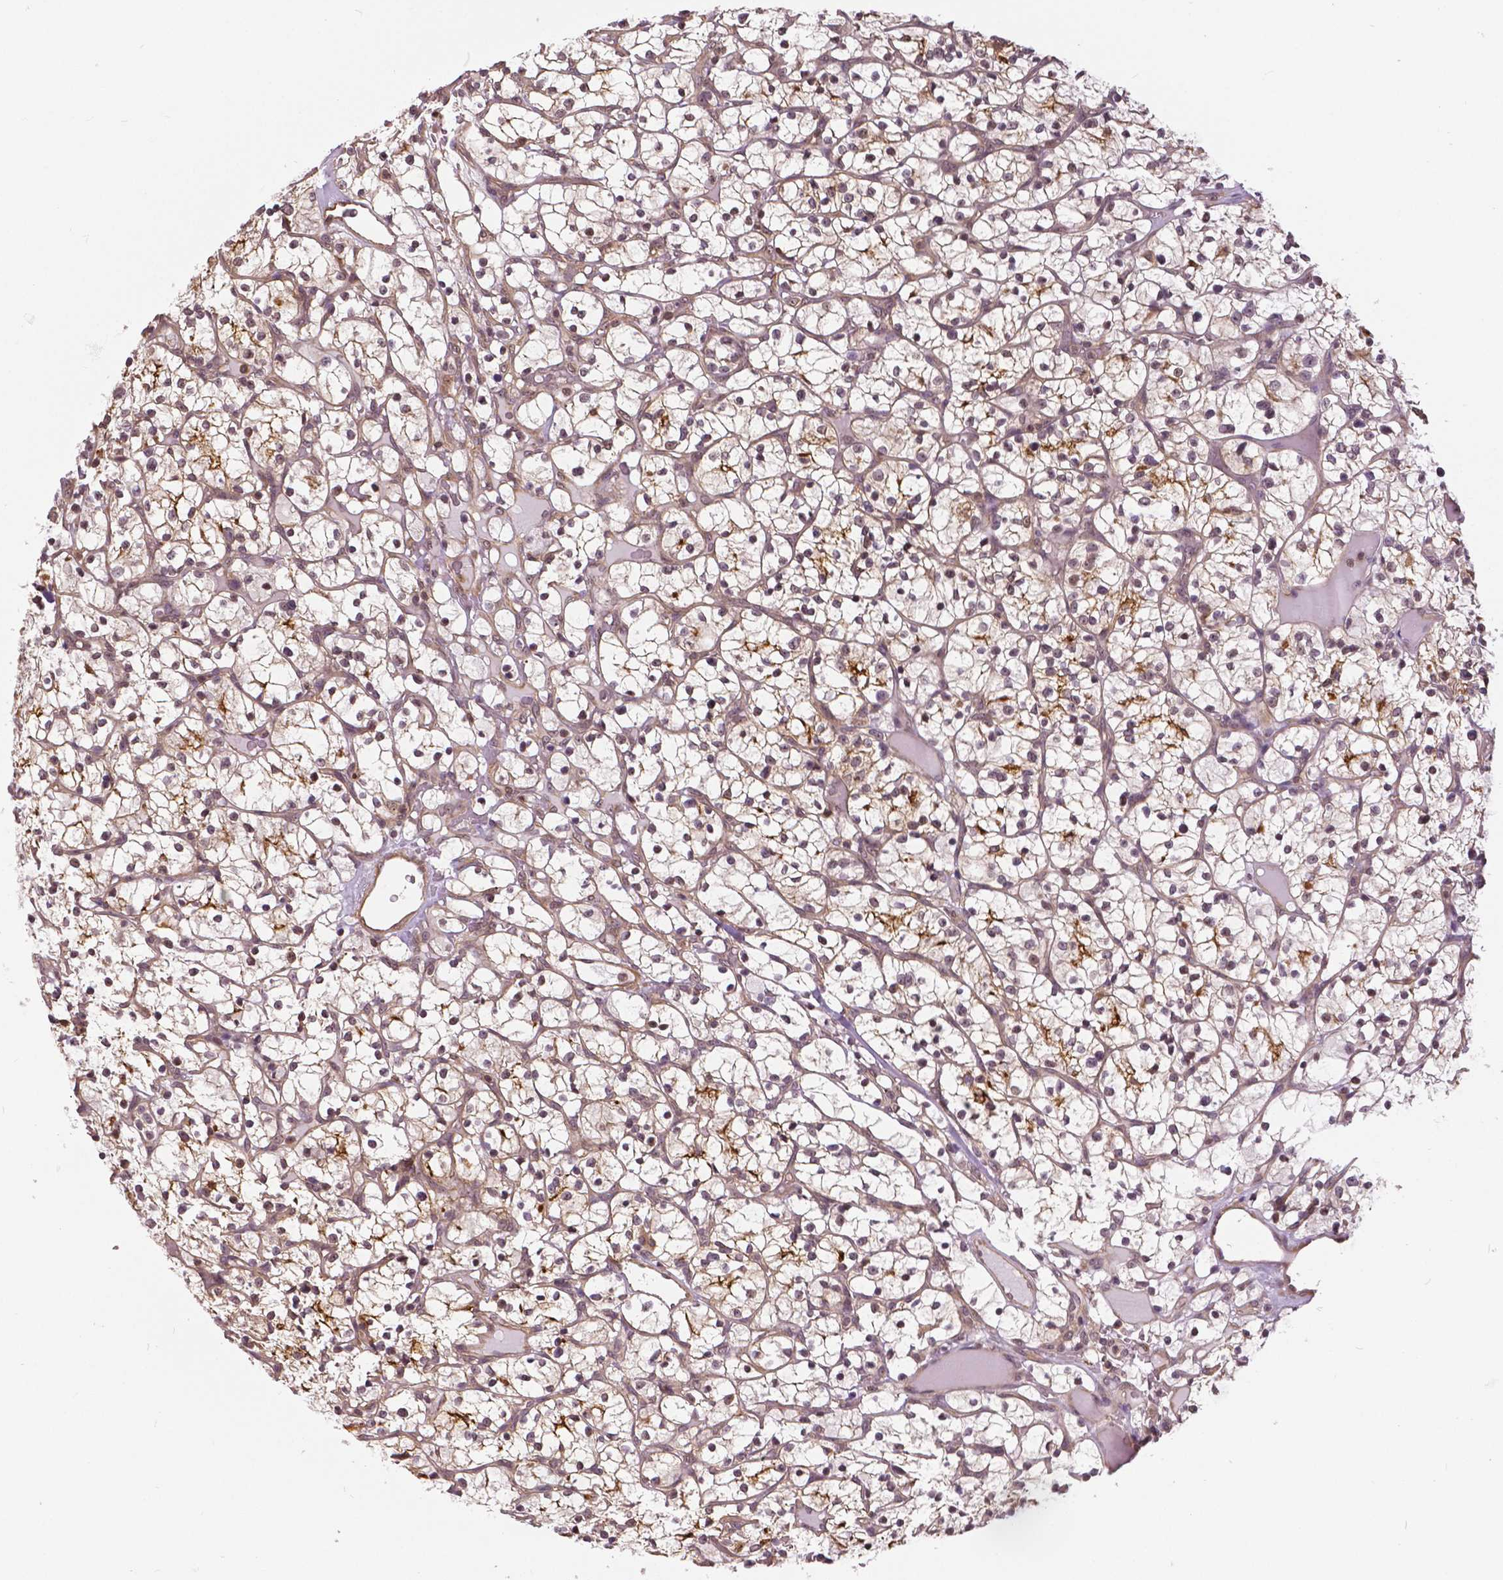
{"staining": {"intensity": "weak", "quantity": "25%-75%", "location": "cytoplasmic/membranous"}, "tissue": "renal cancer", "cell_type": "Tumor cells", "image_type": "cancer", "snomed": [{"axis": "morphology", "description": "Adenocarcinoma, NOS"}, {"axis": "topography", "description": "Kidney"}], "caption": "Immunohistochemical staining of human renal adenocarcinoma displays low levels of weak cytoplasmic/membranous staining in about 25%-75% of tumor cells.", "gene": "ANXA13", "patient": {"sex": "female", "age": 64}}